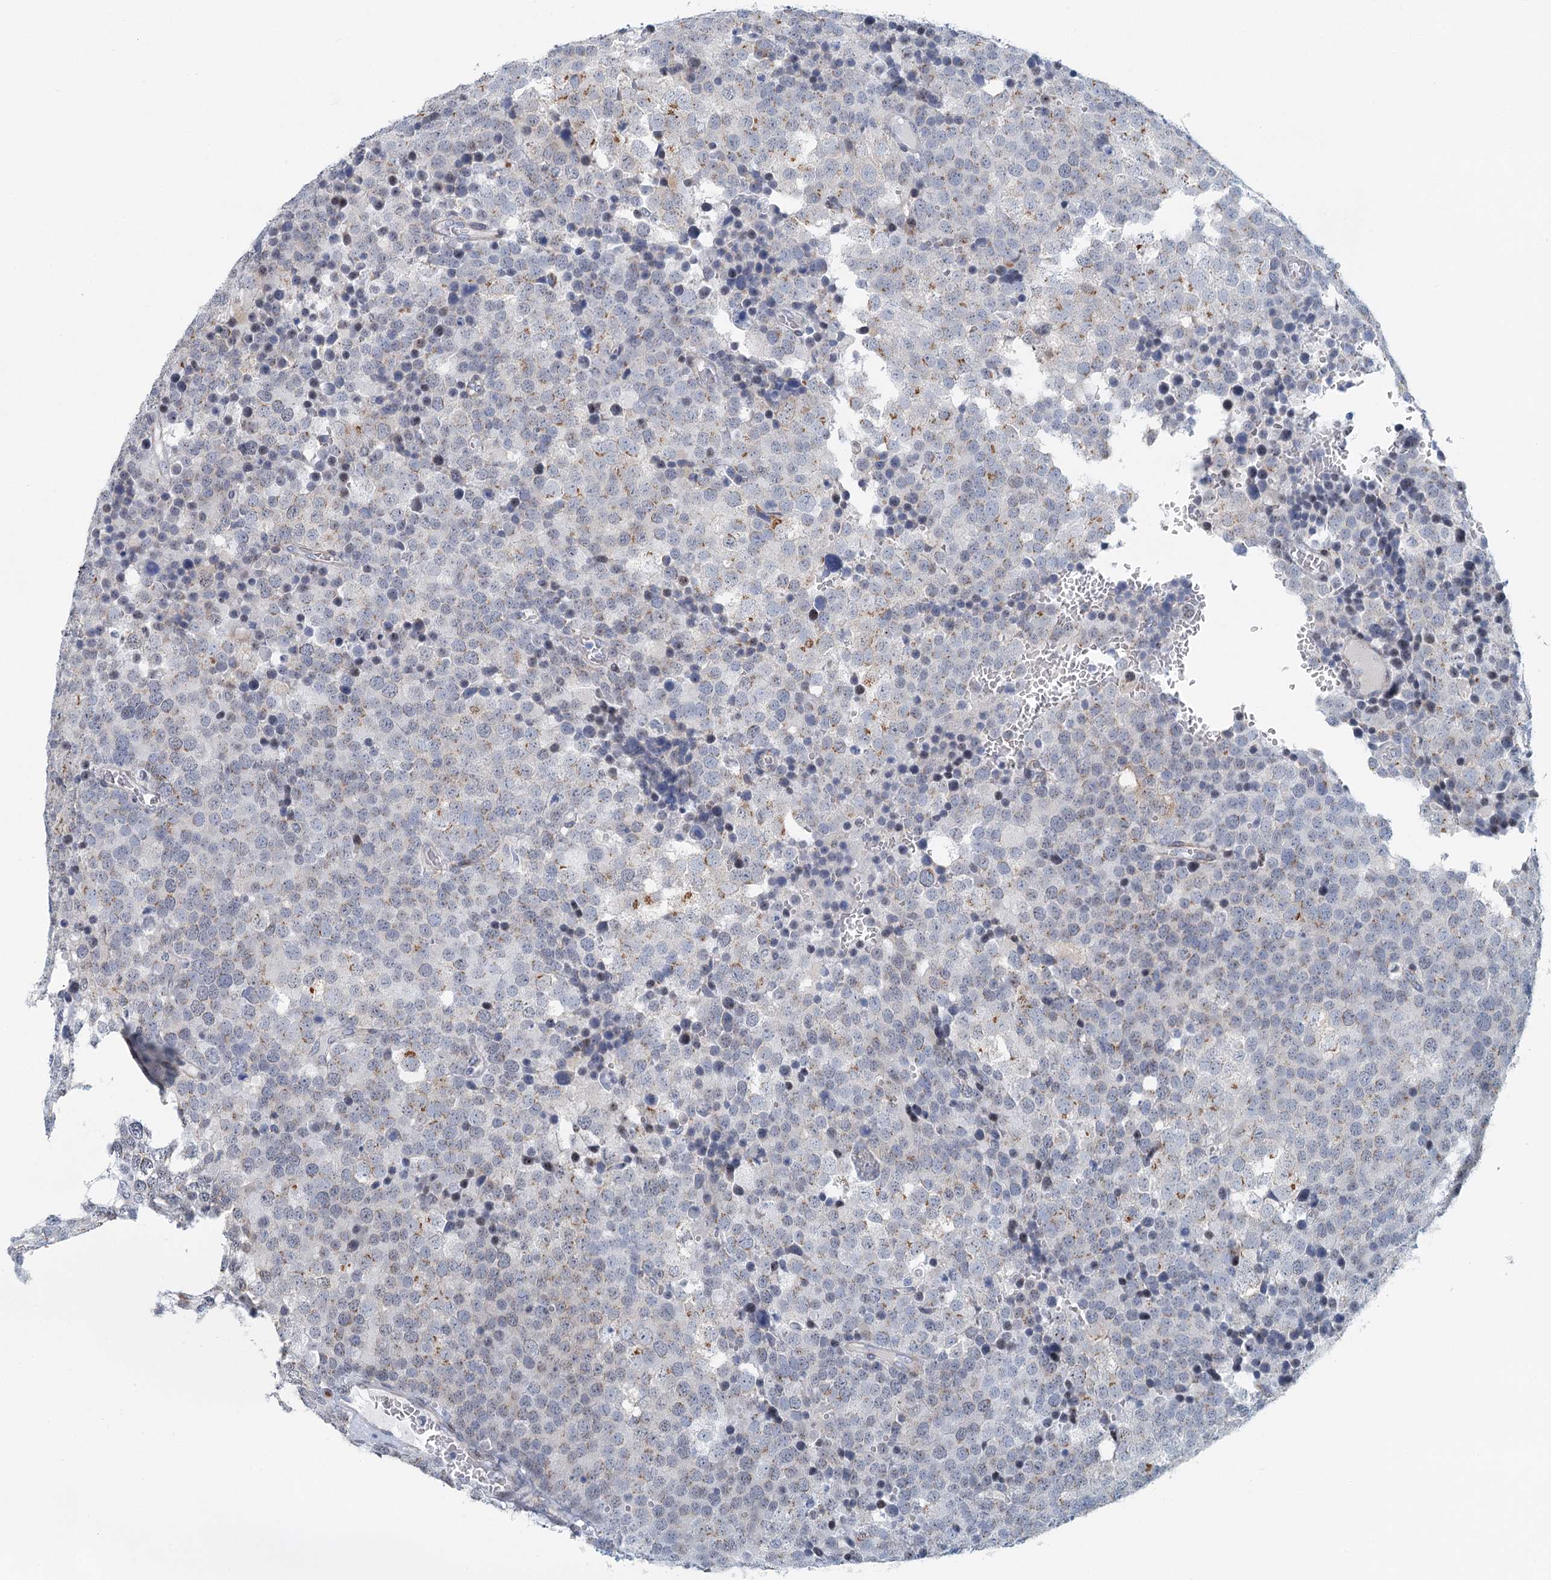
{"staining": {"intensity": "moderate", "quantity": "<25%", "location": "cytoplasmic/membranous"}, "tissue": "testis cancer", "cell_type": "Tumor cells", "image_type": "cancer", "snomed": [{"axis": "morphology", "description": "Seminoma, NOS"}, {"axis": "topography", "description": "Testis"}], "caption": "IHC micrograph of seminoma (testis) stained for a protein (brown), which exhibits low levels of moderate cytoplasmic/membranous expression in about <25% of tumor cells.", "gene": "ZNF527", "patient": {"sex": "male", "age": 71}}